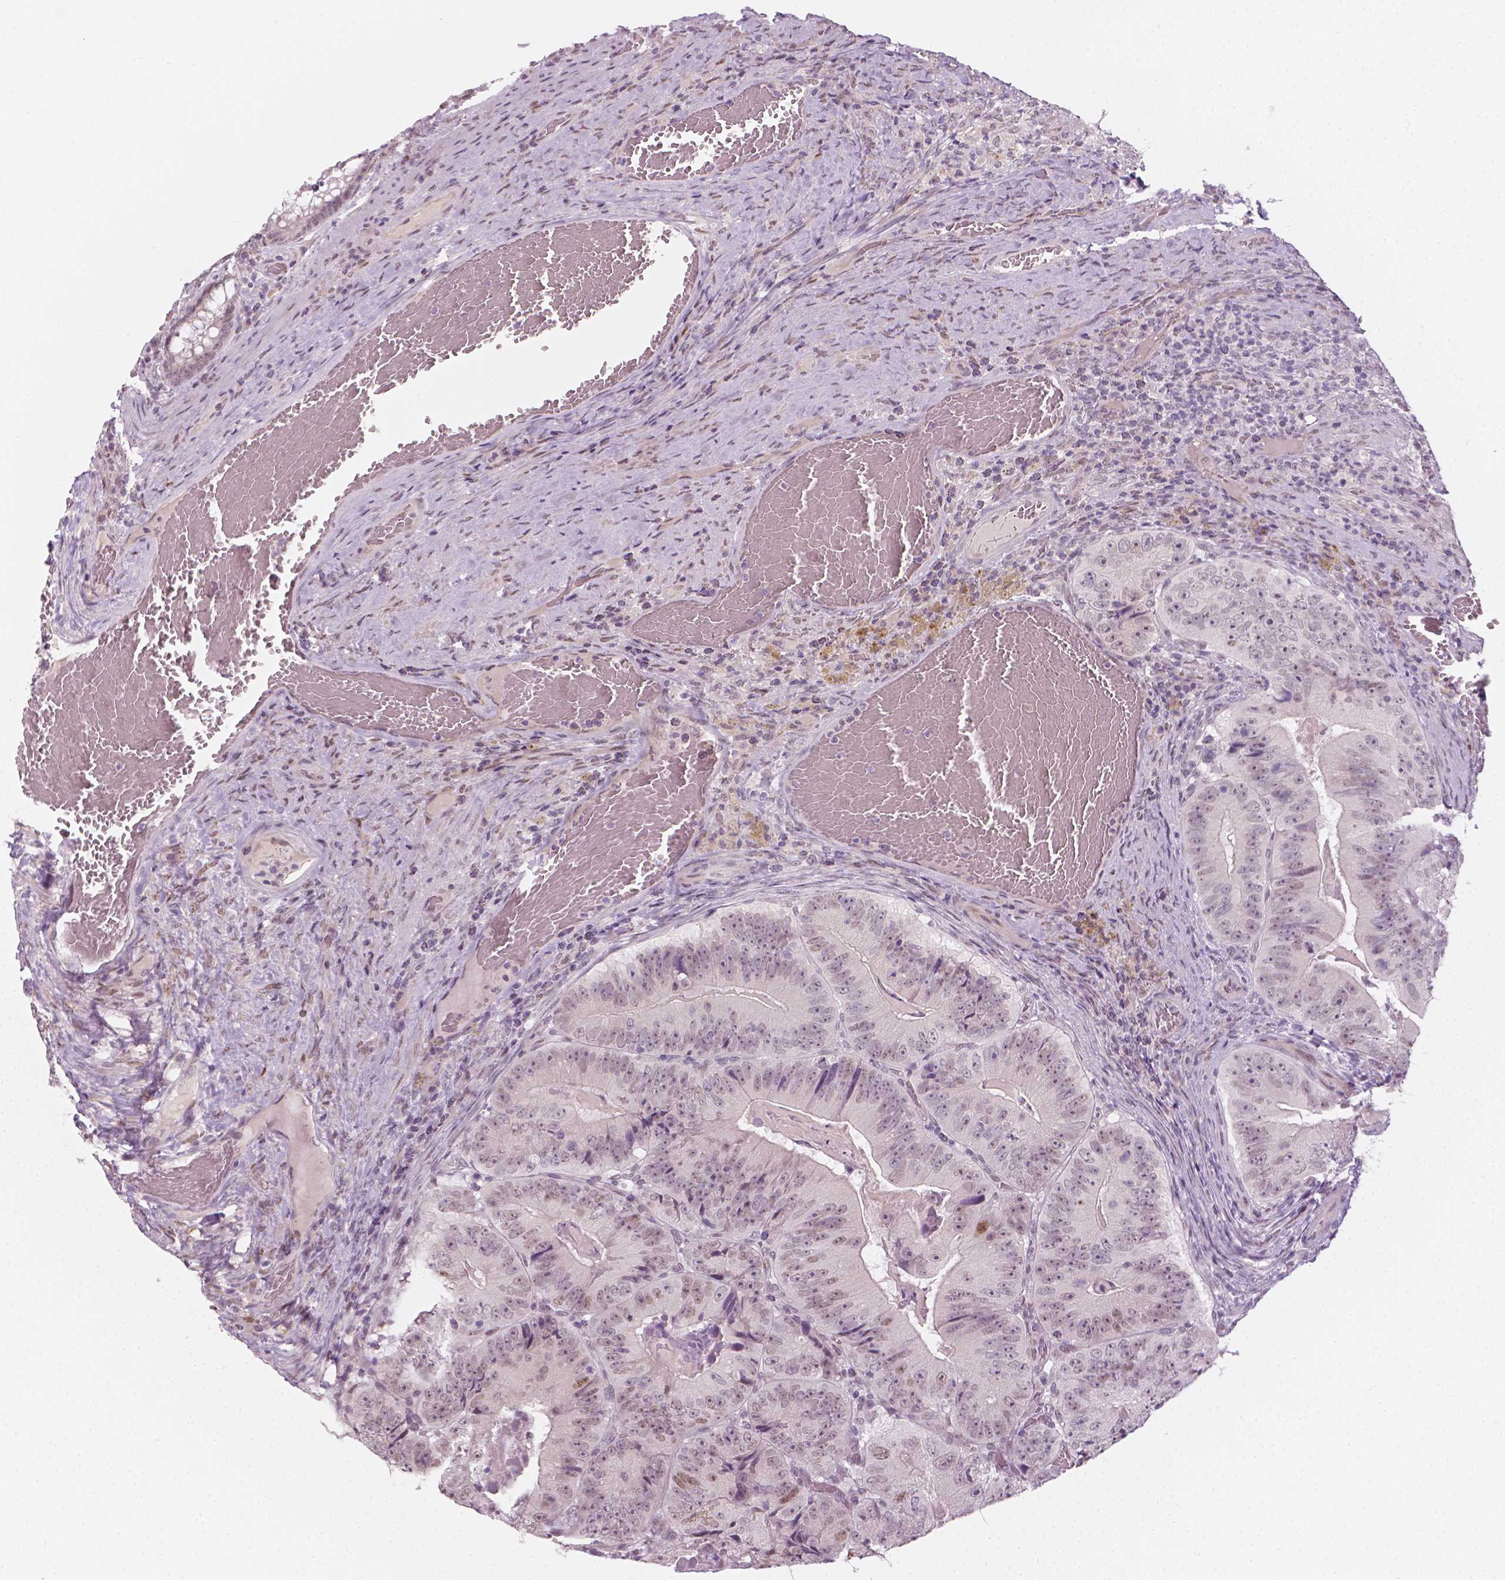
{"staining": {"intensity": "weak", "quantity": "25%-75%", "location": "nuclear"}, "tissue": "colorectal cancer", "cell_type": "Tumor cells", "image_type": "cancer", "snomed": [{"axis": "morphology", "description": "Adenocarcinoma, NOS"}, {"axis": "topography", "description": "Colon"}], "caption": "Adenocarcinoma (colorectal) stained with a brown dye displays weak nuclear positive positivity in approximately 25%-75% of tumor cells.", "gene": "CDKN1C", "patient": {"sex": "female", "age": 86}}